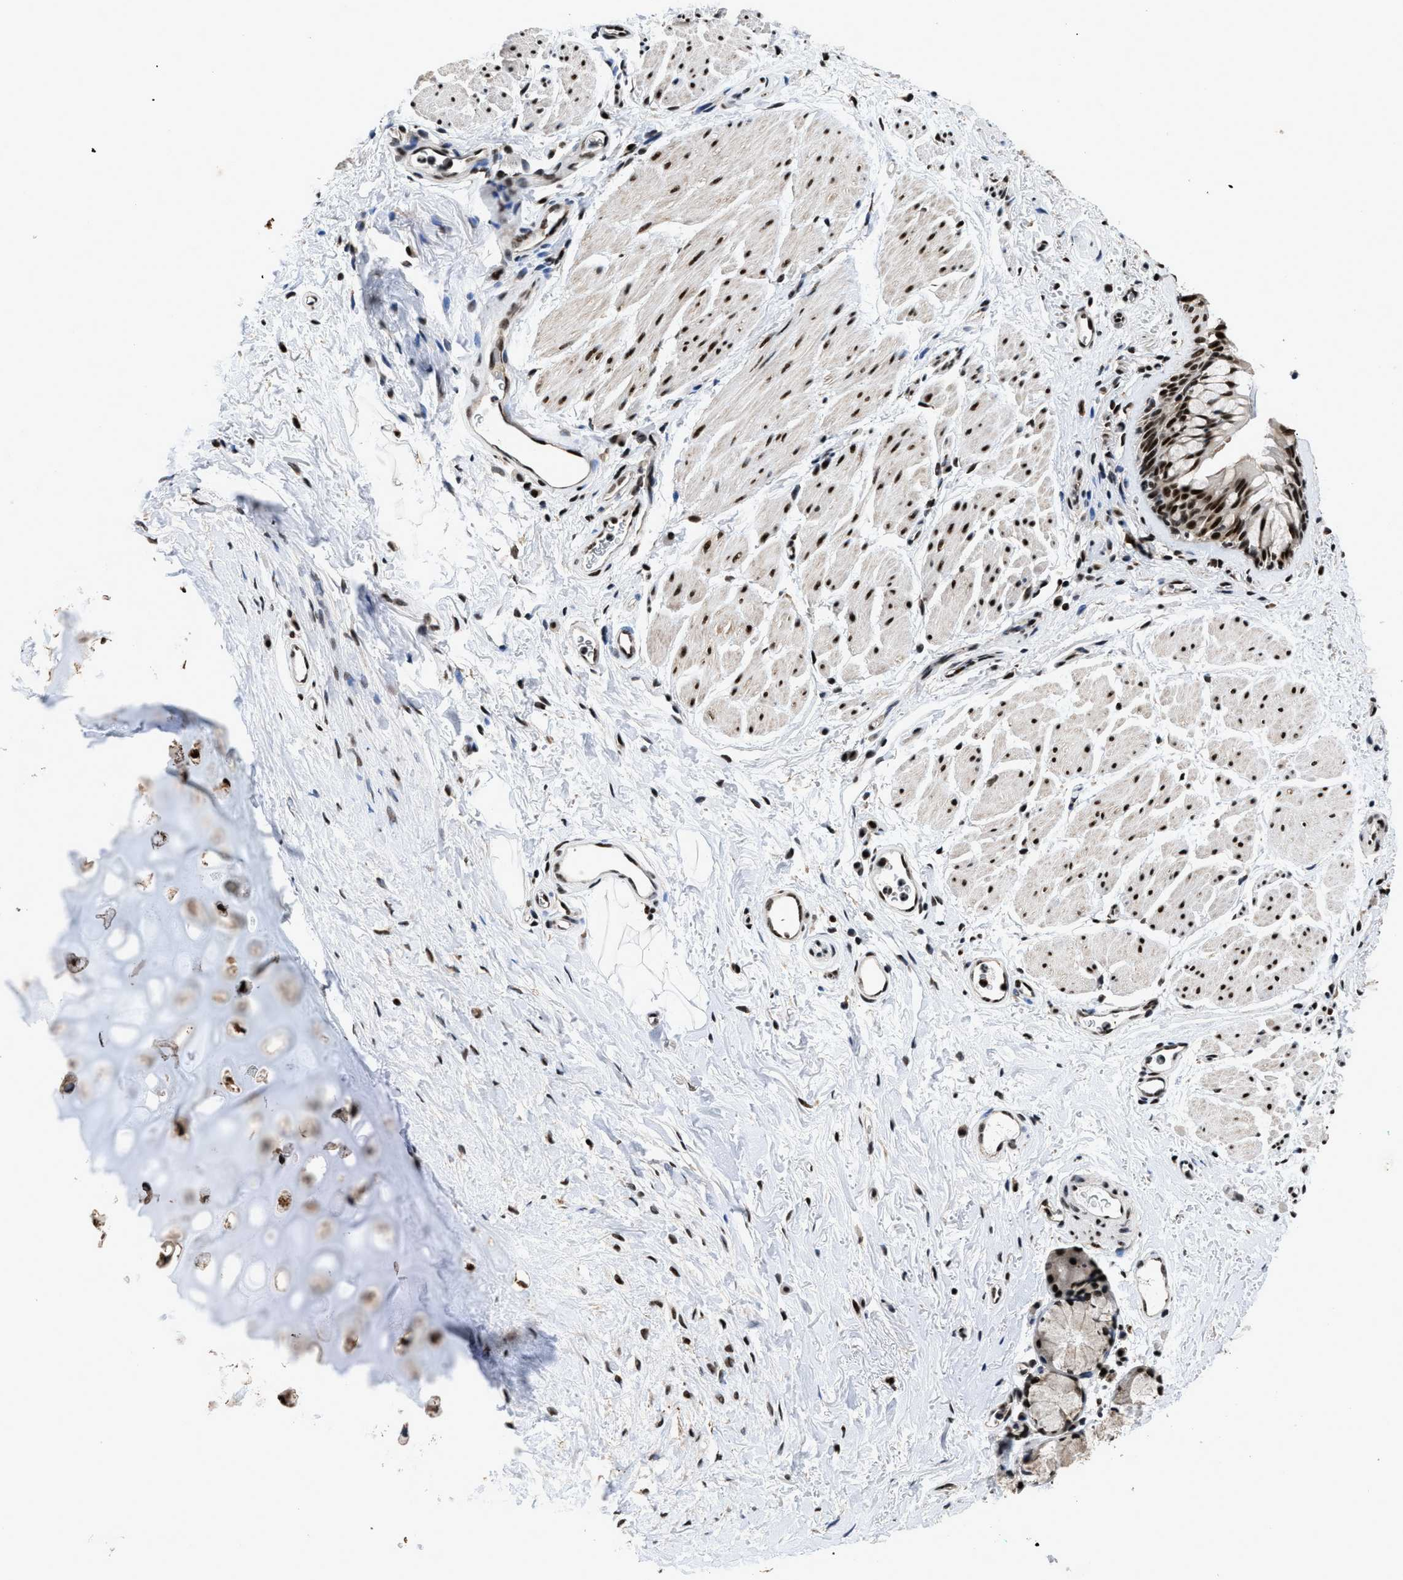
{"staining": {"intensity": "strong", "quantity": ">75%", "location": "nuclear"}, "tissue": "bronchus", "cell_type": "Respiratory epithelial cells", "image_type": "normal", "snomed": [{"axis": "morphology", "description": "Normal tissue, NOS"}, {"axis": "topography", "description": "Cartilage tissue"}, {"axis": "topography", "description": "Bronchus"}], "caption": "This image displays IHC staining of normal human bronchus, with high strong nuclear staining in approximately >75% of respiratory epithelial cells.", "gene": "HNRNPF", "patient": {"sex": "female", "age": 53}}